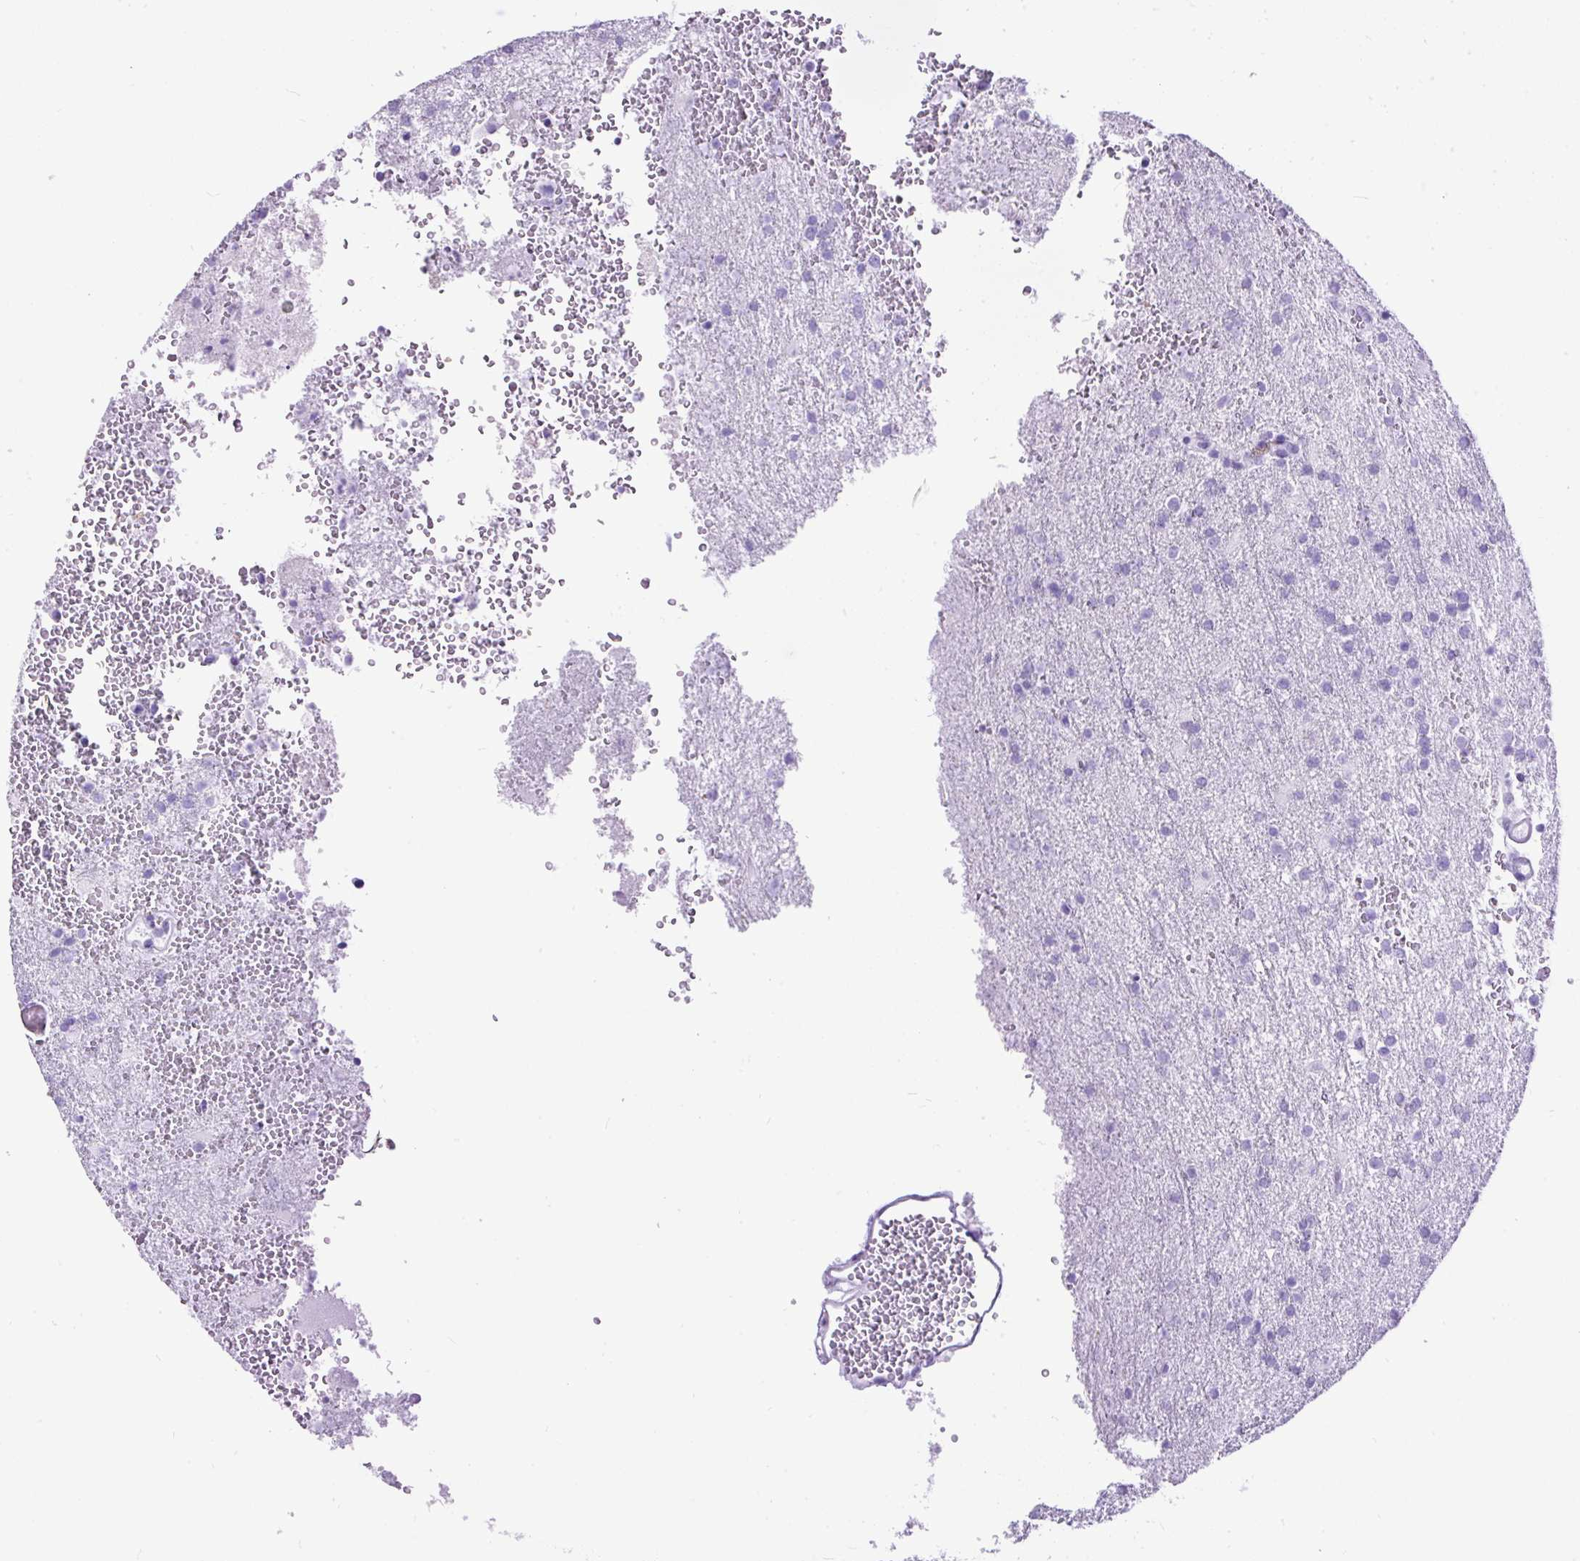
{"staining": {"intensity": "negative", "quantity": "none", "location": "none"}, "tissue": "glioma", "cell_type": "Tumor cells", "image_type": "cancer", "snomed": [{"axis": "morphology", "description": "Glioma, malignant, High grade"}, {"axis": "topography", "description": "Brain"}], "caption": "Immunohistochemistry (IHC) of human glioma demonstrates no positivity in tumor cells.", "gene": "CEL", "patient": {"sex": "female", "age": 74}}